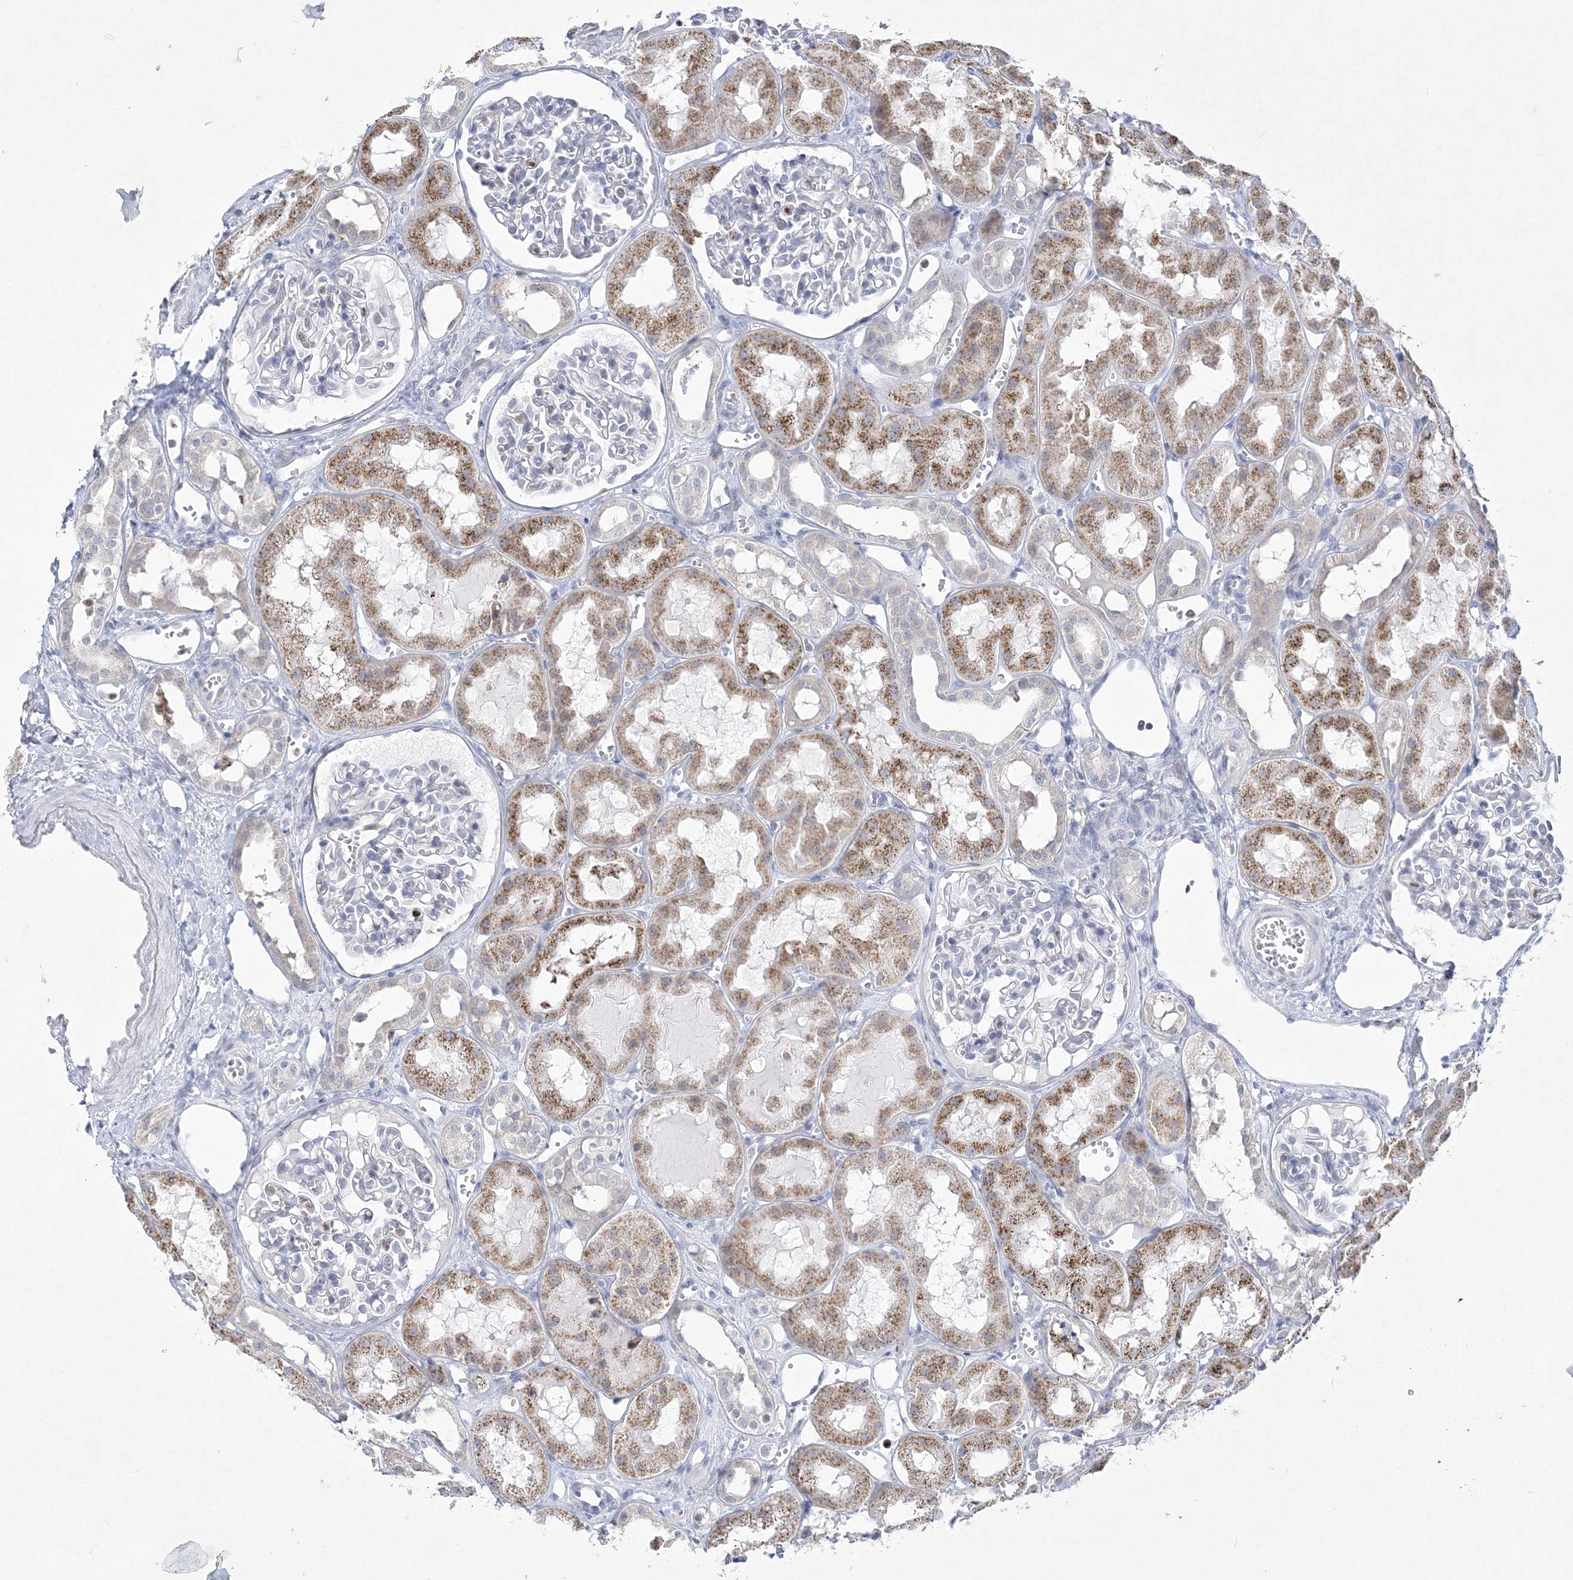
{"staining": {"intensity": "negative", "quantity": "none", "location": "none"}, "tissue": "kidney", "cell_type": "Cells in glomeruli", "image_type": "normal", "snomed": [{"axis": "morphology", "description": "Normal tissue, NOS"}, {"axis": "topography", "description": "Kidney"}], "caption": "Kidney was stained to show a protein in brown. There is no significant positivity in cells in glomeruli. (IHC, brightfield microscopy, high magnification).", "gene": "WDR27", "patient": {"sex": "male", "age": 16}}